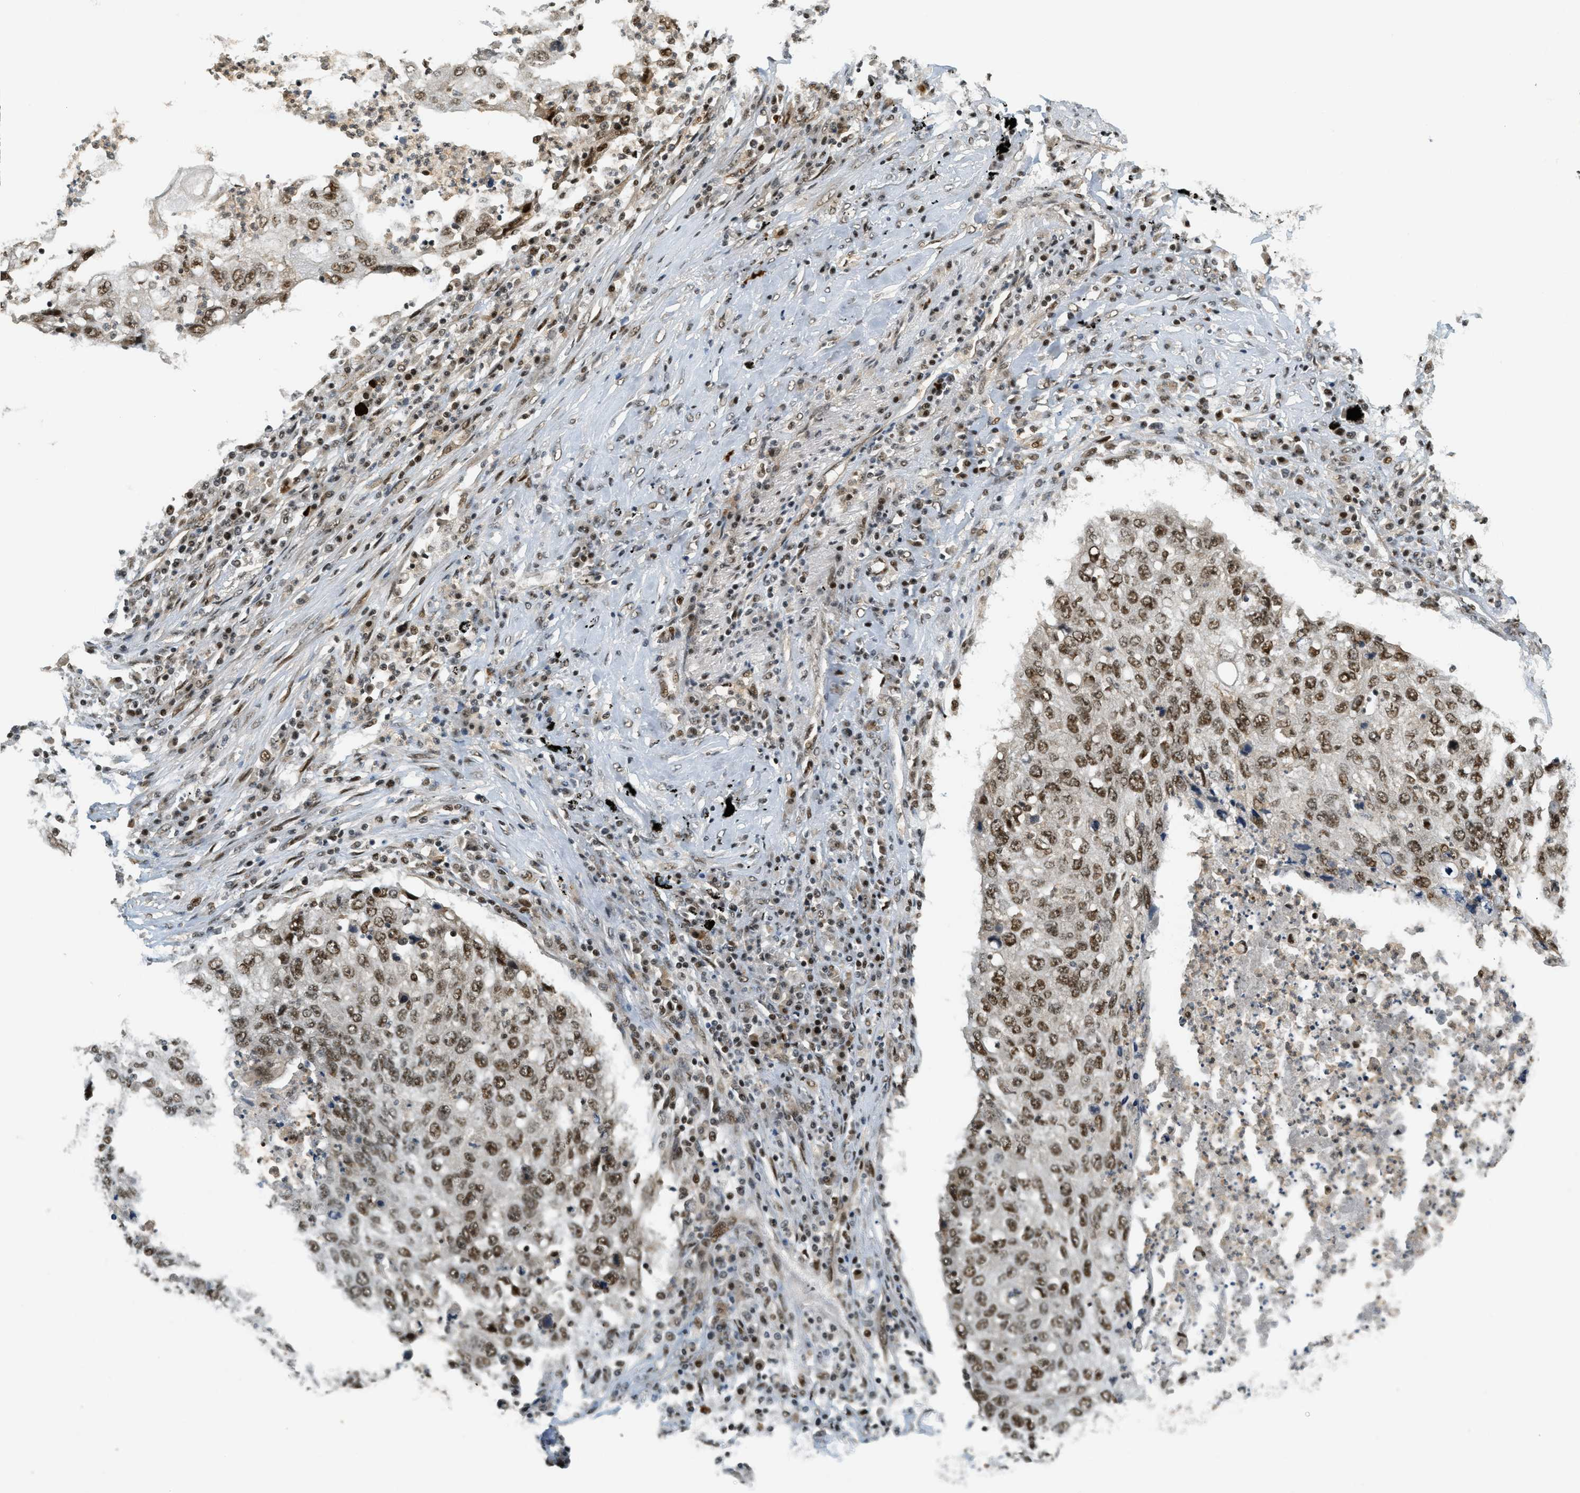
{"staining": {"intensity": "moderate", "quantity": ">75%", "location": "nuclear"}, "tissue": "lung cancer", "cell_type": "Tumor cells", "image_type": "cancer", "snomed": [{"axis": "morphology", "description": "Squamous cell carcinoma, NOS"}, {"axis": "topography", "description": "Lung"}], "caption": "Brown immunohistochemical staining in lung squamous cell carcinoma exhibits moderate nuclear staining in approximately >75% of tumor cells.", "gene": "FOXM1", "patient": {"sex": "female", "age": 63}}